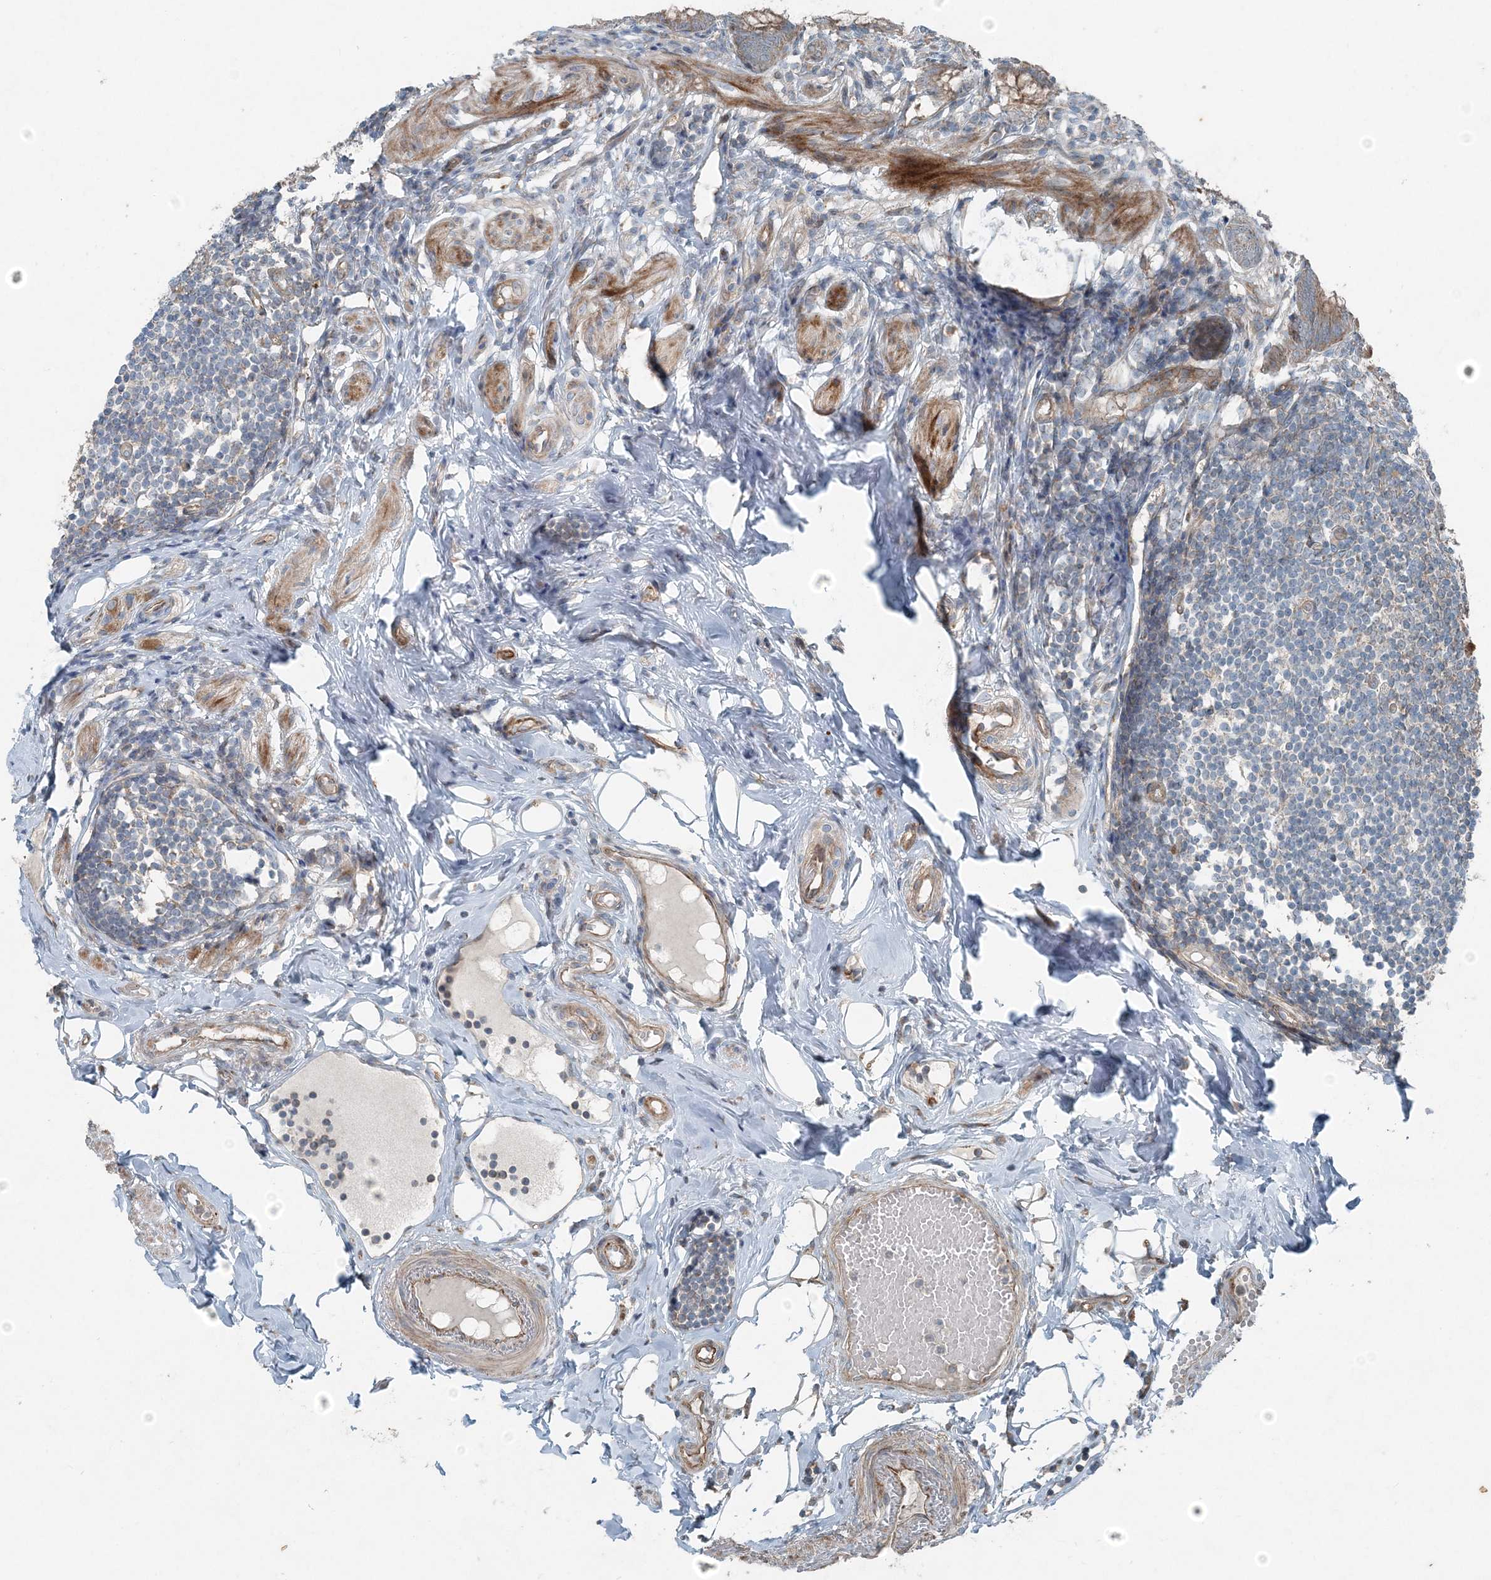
{"staining": {"intensity": "moderate", "quantity": ">75%", "location": "cytoplasmic/membranous"}, "tissue": "appendix", "cell_type": "Glandular cells", "image_type": "normal", "snomed": [{"axis": "morphology", "description": "Normal tissue, NOS"}, {"axis": "topography", "description": "Appendix"}], "caption": "Immunohistochemical staining of benign appendix demonstrates >75% levels of moderate cytoplasmic/membranous protein expression in approximately >75% of glandular cells. (DAB = brown stain, brightfield microscopy at high magnification).", "gene": "INTU", "patient": {"sex": "female", "age": 62}}